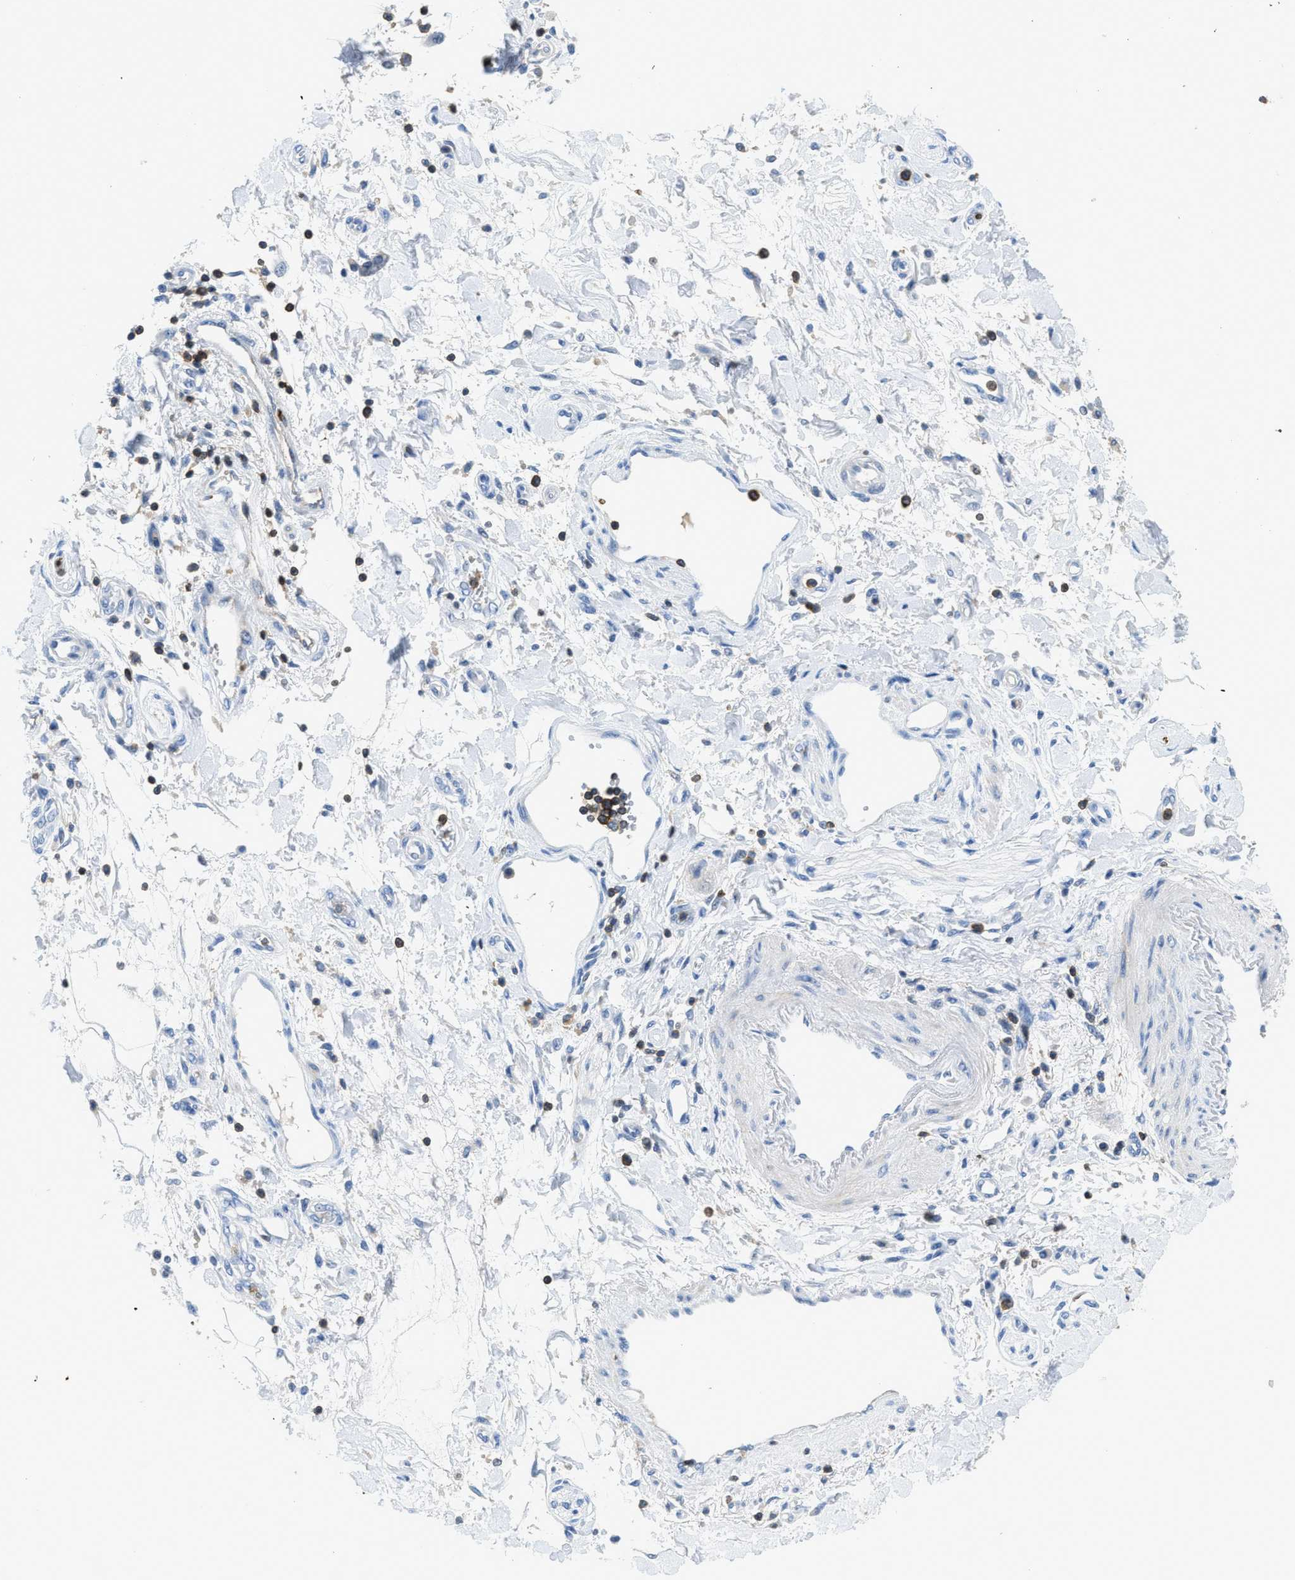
{"staining": {"intensity": "negative", "quantity": "none", "location": "none"}, "tissue": "pancreatic cancer", "cell_type": "Tumor cells", "image_type": "cancer", "snomed": [{"axis": "morphology", "description": "Adenocarcinoma, NOS"}, {"axis": "topography", "description": "Pancreas"}], "caption": "Tumor cells show no significant protein staining in pancreatic cancer.", "gene": "FAM151A", "patient": {"sex": "female", "age": 78}}